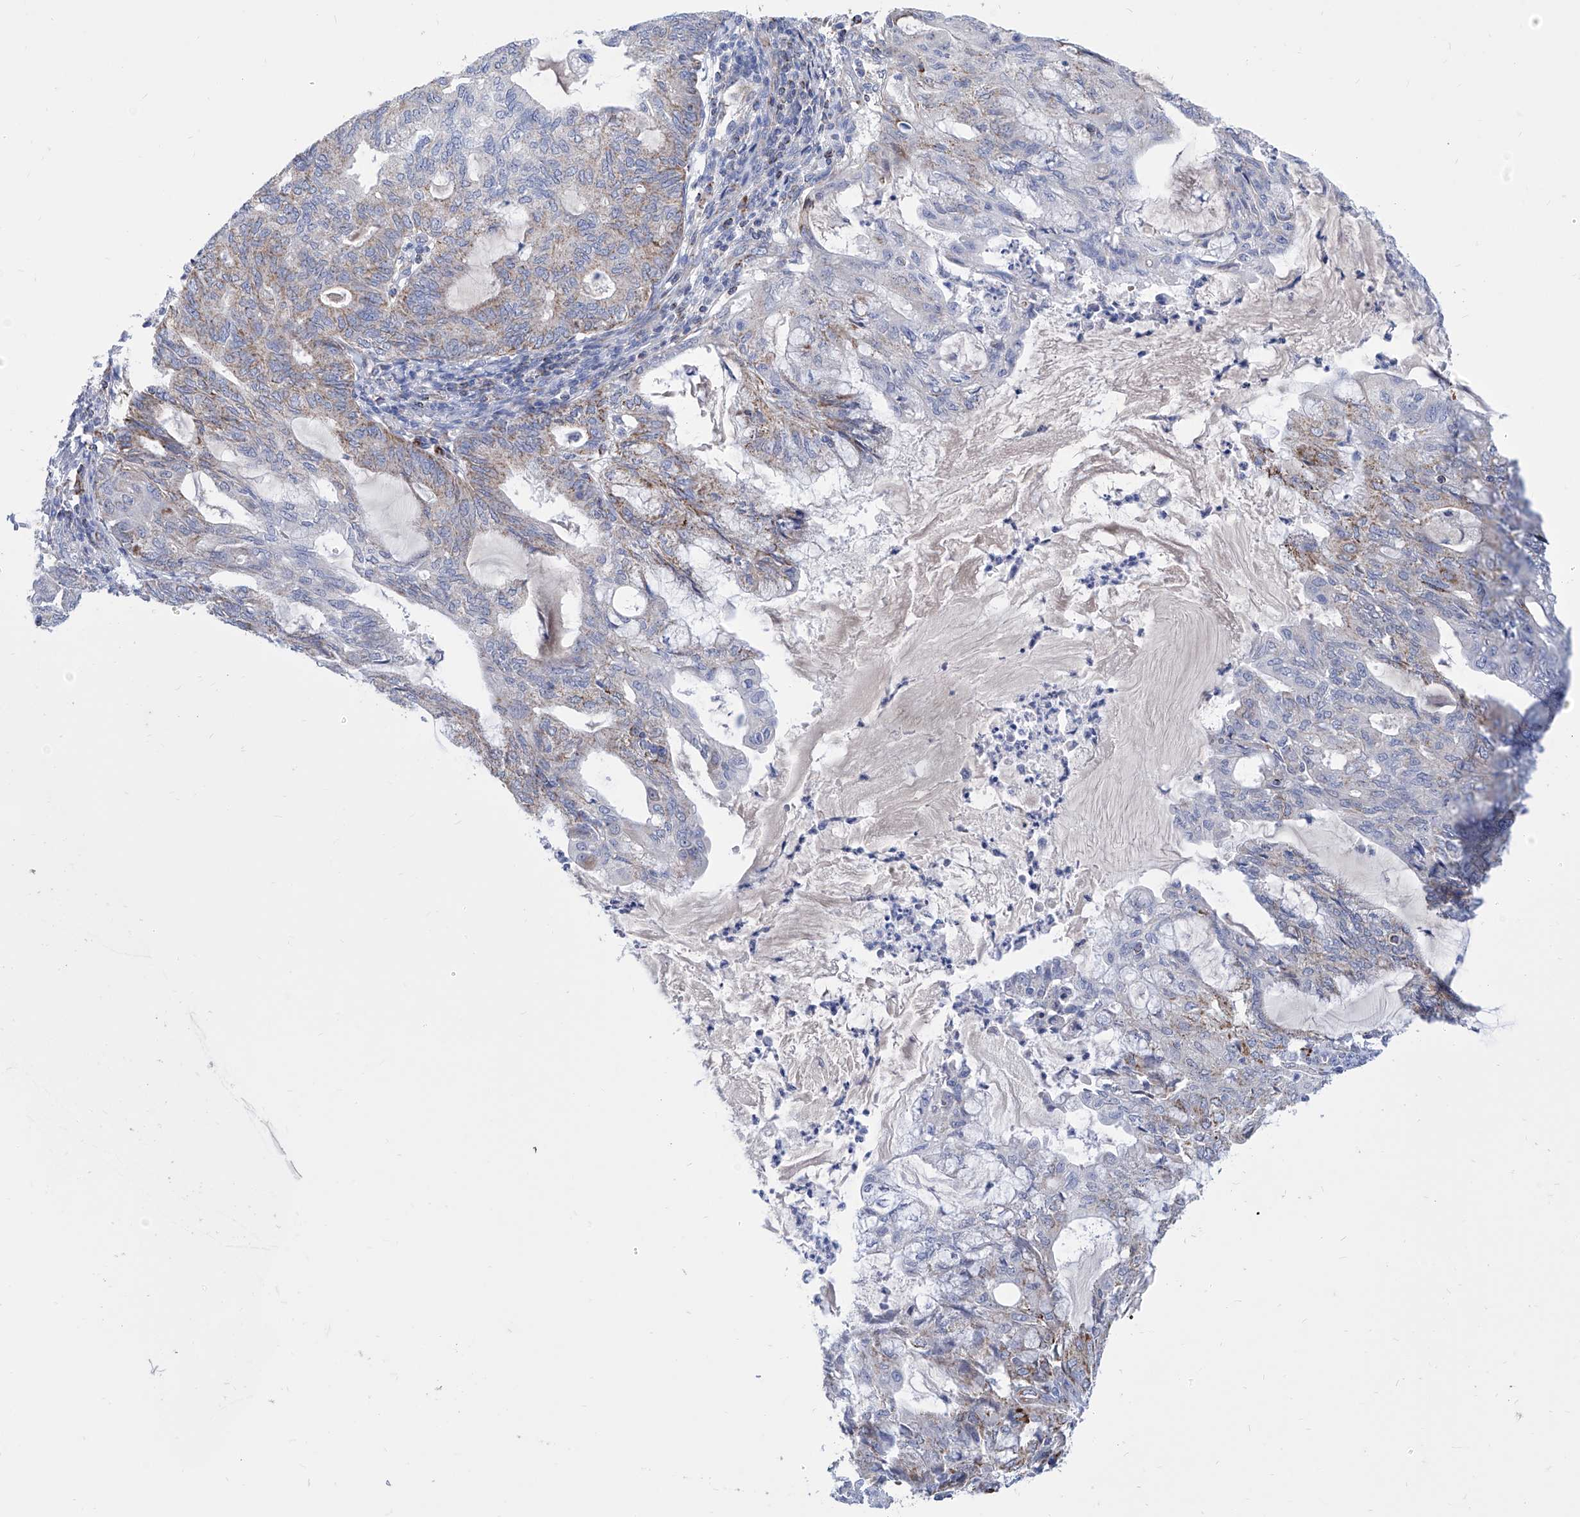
{"staining": {"intensity": "moderate", "quantity": "25%-75%", "location": "cytoplasmic/membranous"}, "tissue": "endometrial cancer", "cell_type": "Tumor cells", "image_type": "cancer", "snomed": [{"axis": "morphology", "description": "Adenocarcinoma, NOS"}, {"axis": "topography", "description": "Endometrium"}], "caption": "Tumor cells display moderate cytoplasmic/membranous staining in approximately 25%-75% of cells in endometrial cancer (adenocarcinoma).", "gene": "SRBD1", "patient": {"sex": "female", "age": 86}}